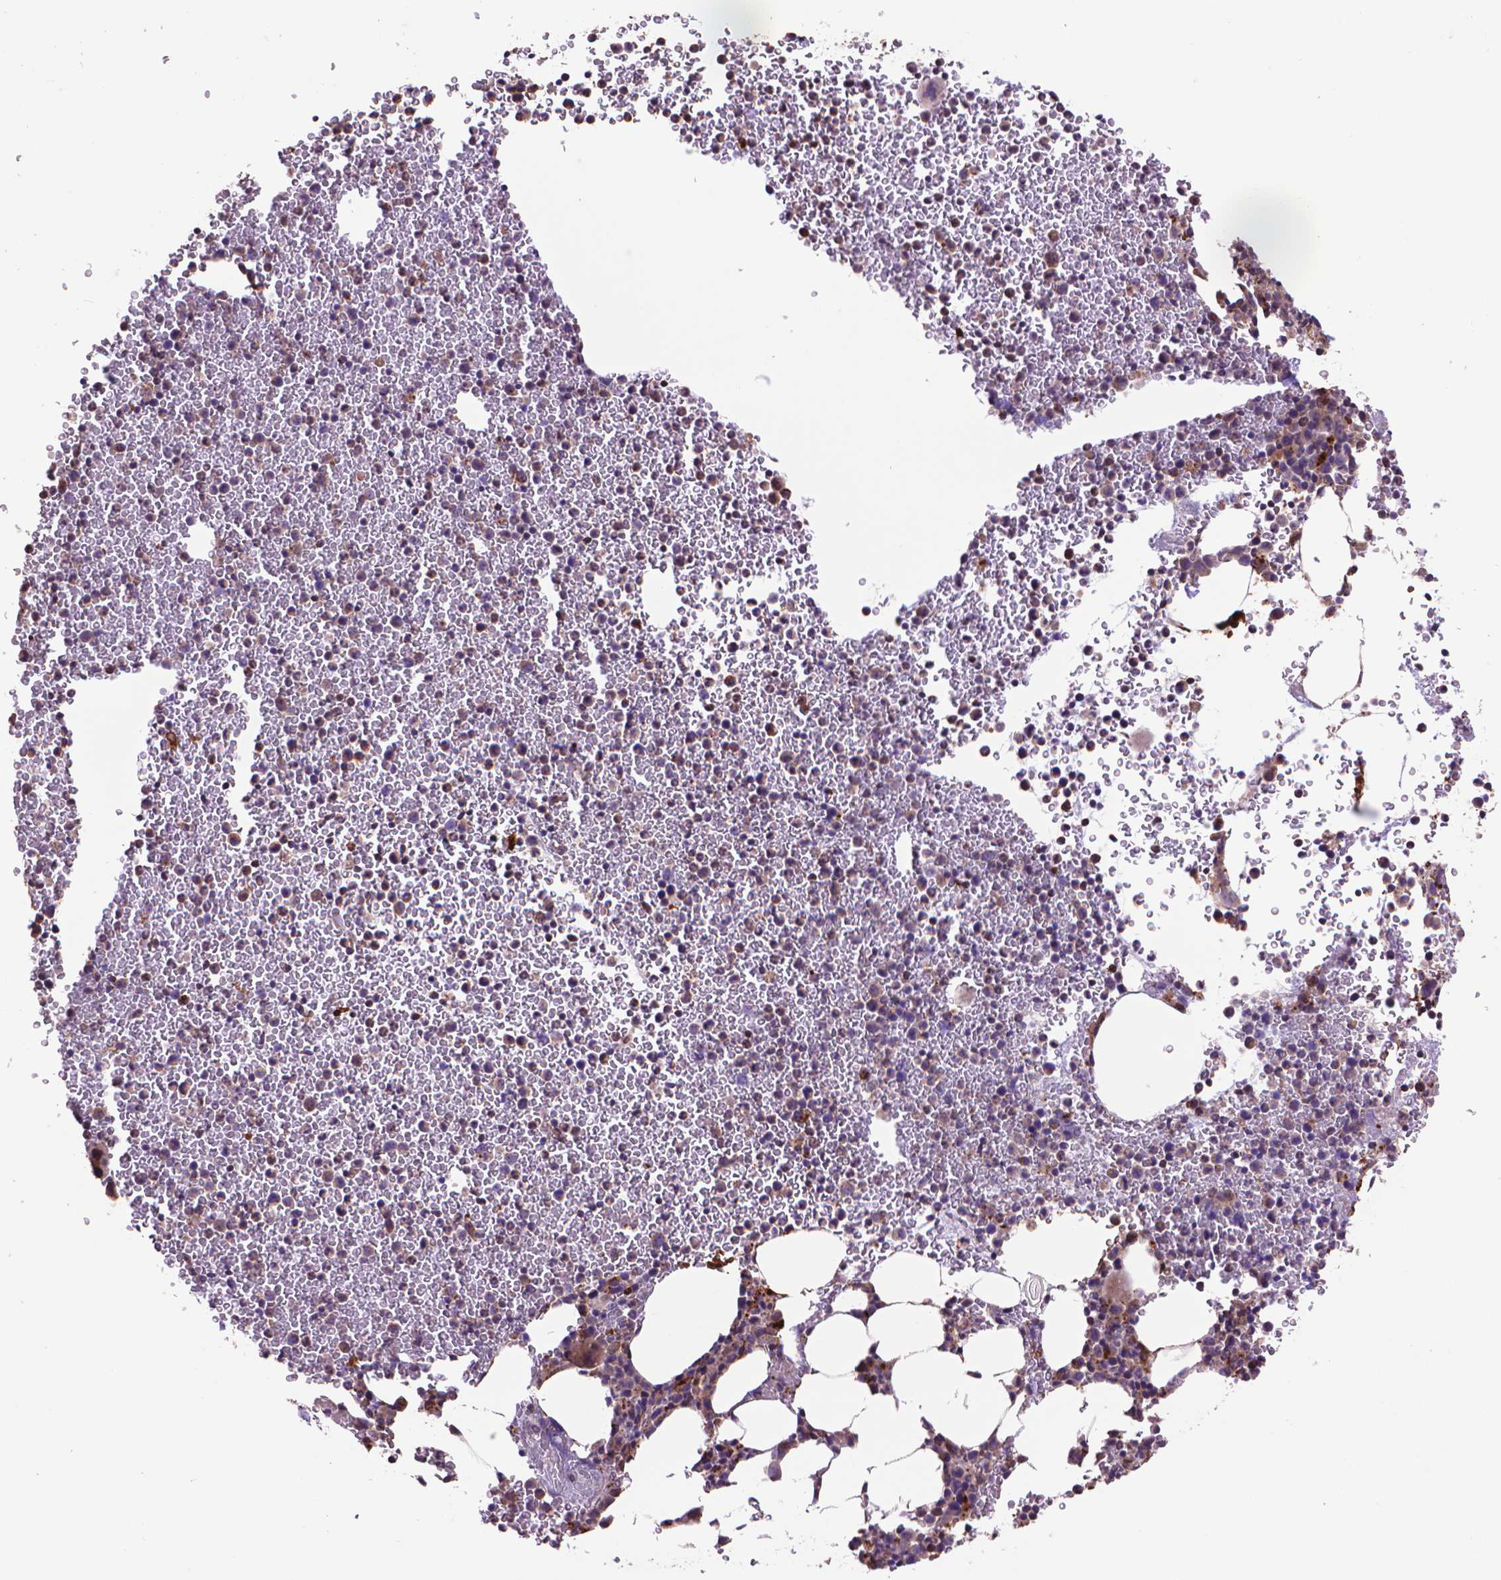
{"staining": {"intensity": "strong", "quantity": "25%-75%", "location": "cytoplasmic/membranous"}, "tissue": "bone marrow", "cell_type": "Hematopoietic cells", "image_type": "normal", "snomed": [{"axis": "morphology", "description": "Normal tissue, NOS"}, {"axis": "topography", "description": "Bone marrow"}], "caption": "Protein staining of benign bone marrow shows strong cytoplasmic/membranous staining in about 25%-75% of hematopoietic cells.", "gene": "GLB1", "patient": {"sex": "female", "age": 56}}